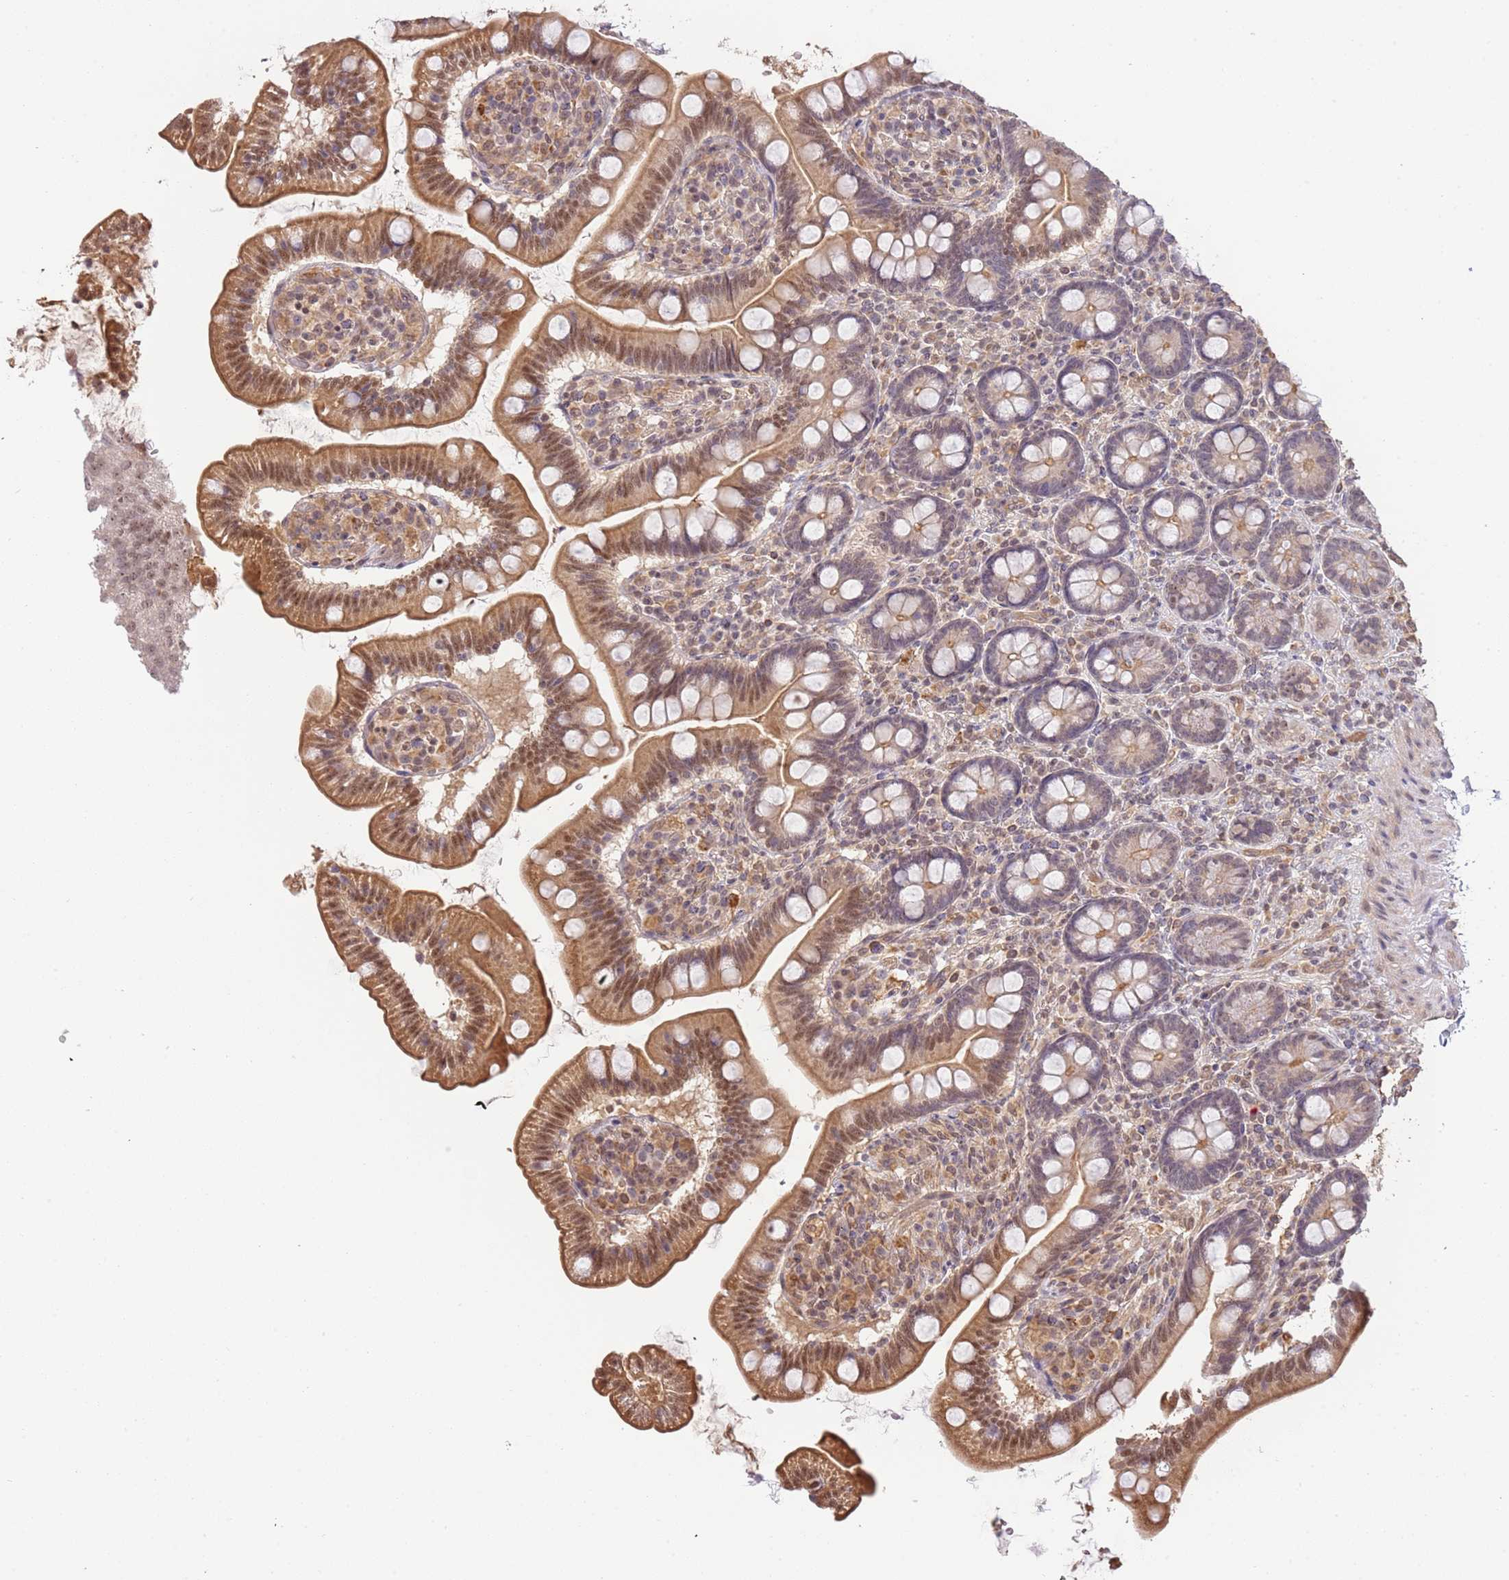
{"staining": {"intensity": "moderate", "quantity": ">75%", "location": "cytoplasmic/membranous,nuclear"}, "tissue": "small intestine", "cell_type": "Glandular cells", "image_type": "normal", "snomed": [{"axis": "morphology", "description": "Normal tissue, NOS"}, {"axis": "topography", "description": "Small intestine"}], "caption": "Moderate cytoplasmic/membranous,nuclear protein staining is appreciated in approximately >75% of glandular cells in small intestine. The staining is performed using DAB brown chromogen to label protein expression. The nuclei are counter-stained blue using hematoxylin.", "gene": "SURF2", "patient": {"sex": "female", "age": 64}}